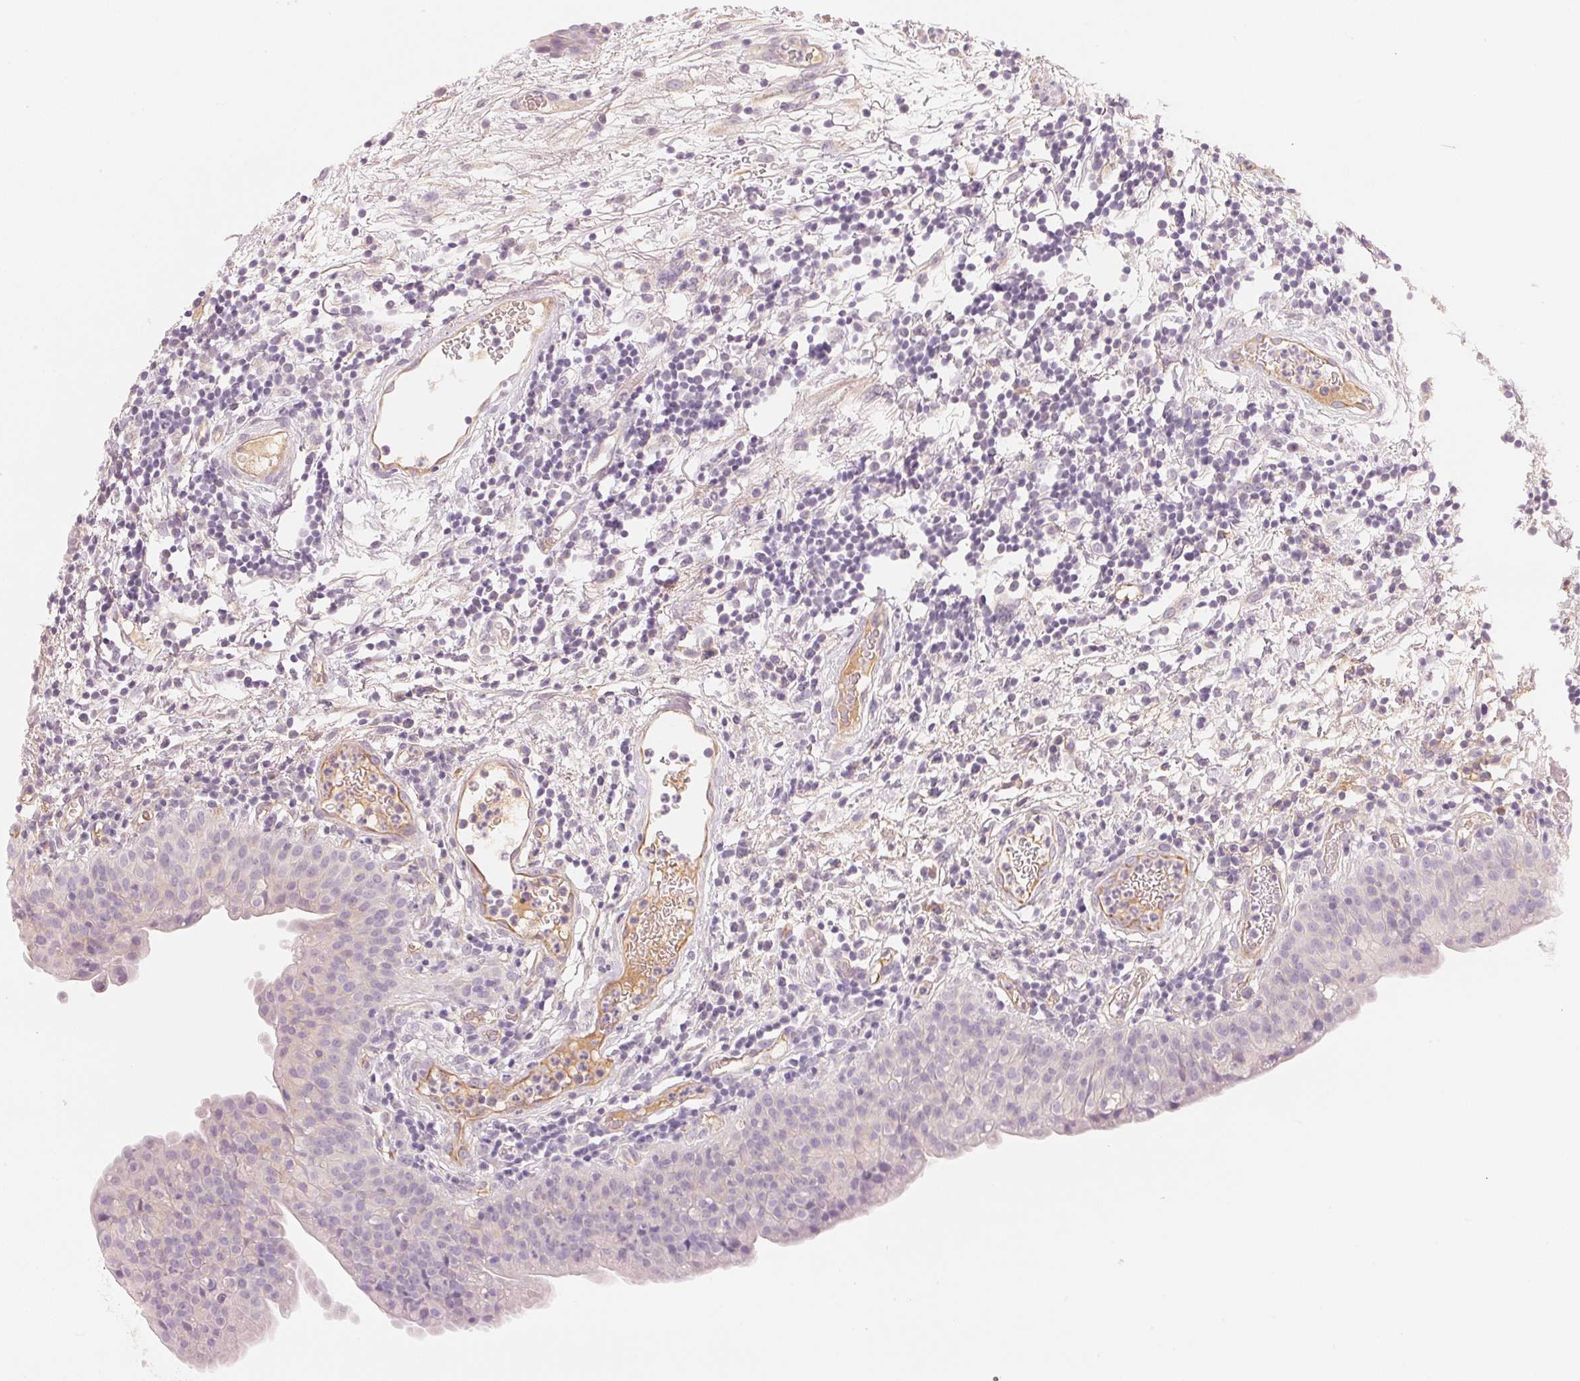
{"staining": {"intensity": "negative", "quantity": "none", "location": "none"}, "tissue": "urinary bladder", "cell_type": "Urothelial cells", "image_type": "normal", "snomed": [{"axis": "morphology", "description": "Normal tissue, NOS"}, {"axis": "morphology", "description": "Inflammation, NOS"}, {"axis": "topography", "description": "Urinary bladder"}], "caption": "Urothelial cells are negative for brown protein staining in normal urinary bladder. (Immunohistochemistry (ihc), brightfield microscopy, high magnification).", "gene": "CFHR2", "patient": {"sex": "male", "age": 57}}